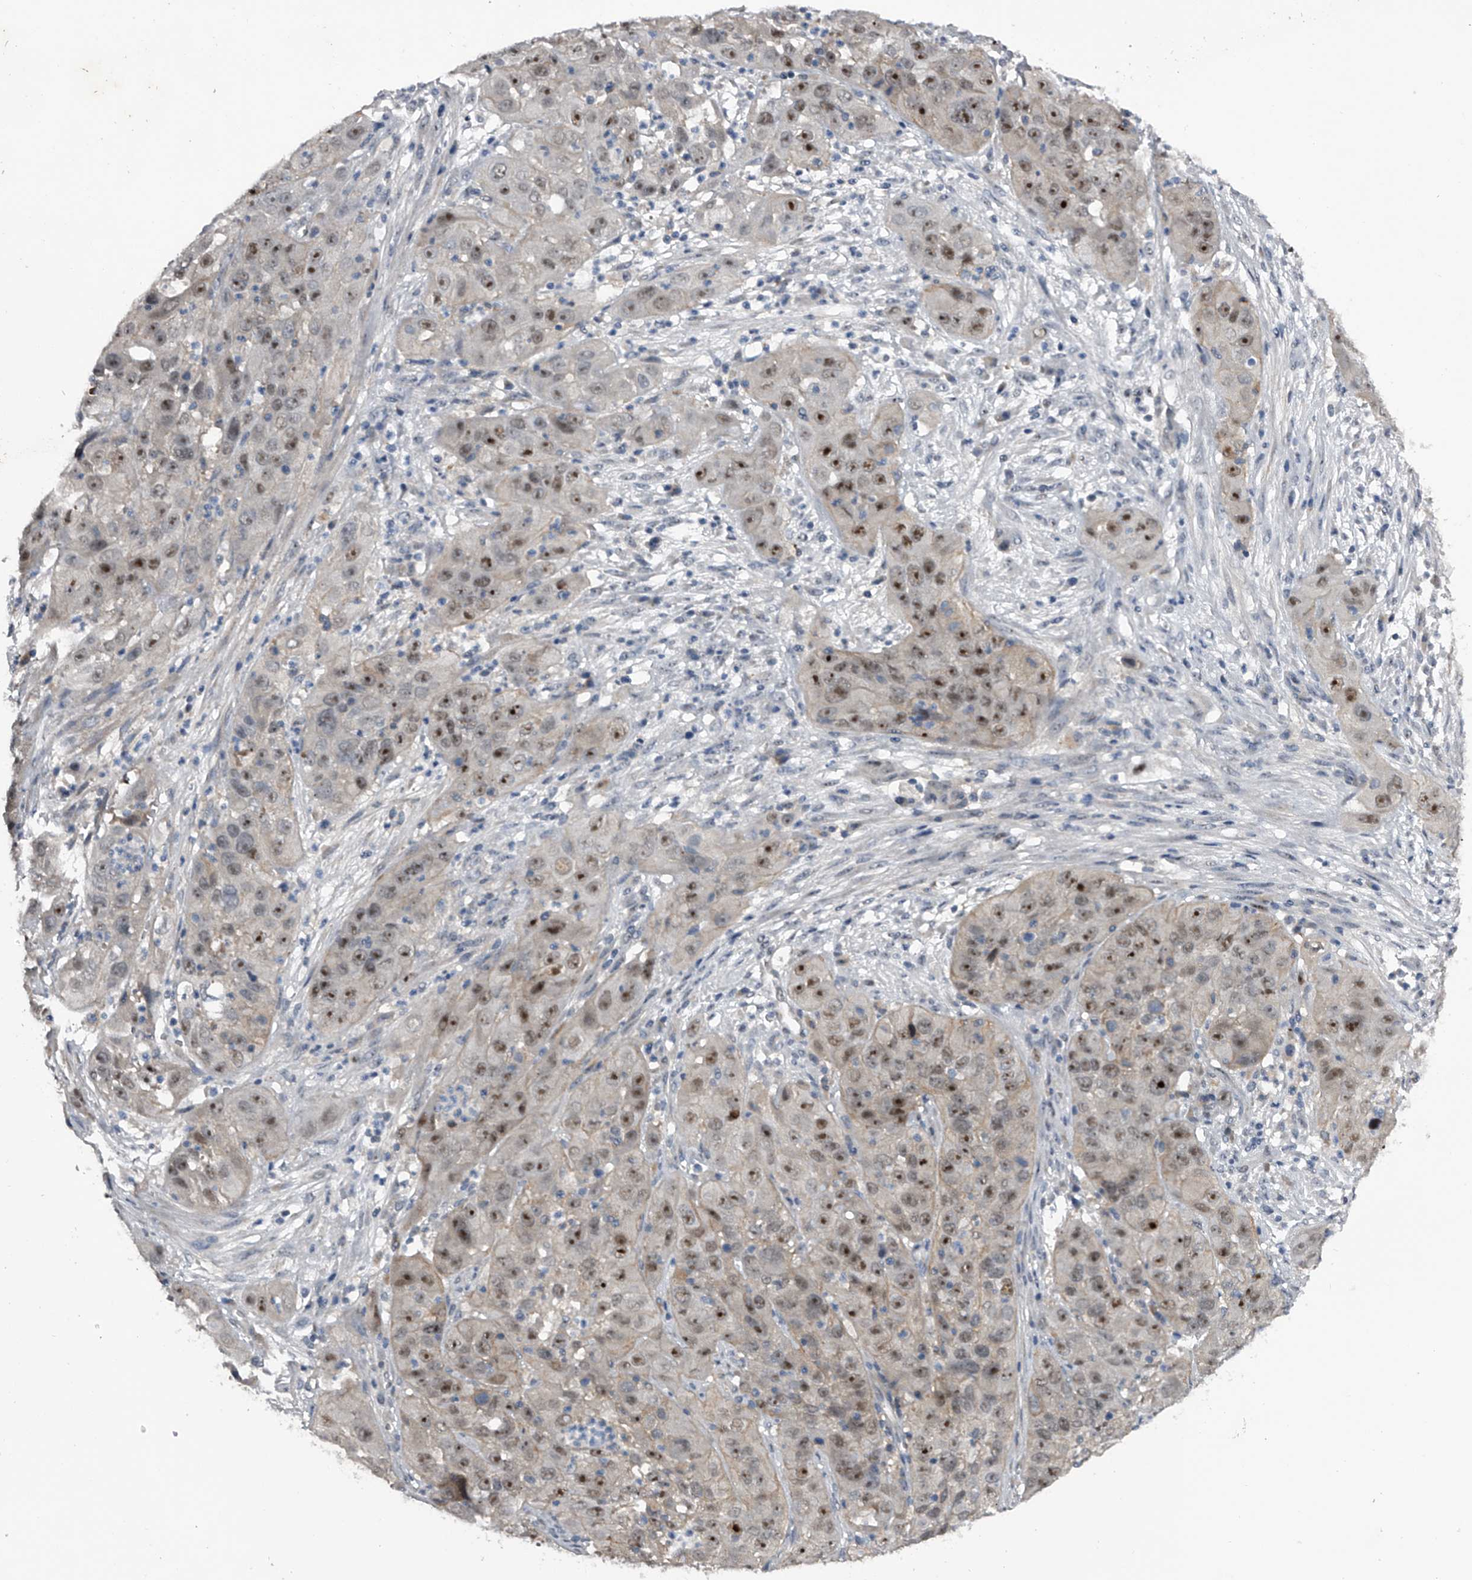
{"staining": {"intensity": "moderate", "quantity": "25%-75%", "location": "nuclear"}, "tissue": "cervical cancer", "cell_type": "Tumor cells", "image_type": "cancer", "snomed": [{"axis": "morphology", "description": "Squamous cell carcinoma, NOS"}, {"axis": "topography", "description": "Cervix"}], "caption": "IHC of human cervical cancer demonstrates medium levels of moderate nuclear expression in approximately 25%-75% of tumor cells. Using DAB (3,3'-diaminobenzidine) (brown) and hematoxylin (blue) stains, captured at high magnification using brightfield microscopy.", "gene": "MDN1", "patient": {"sex": "female", "age": 32}}